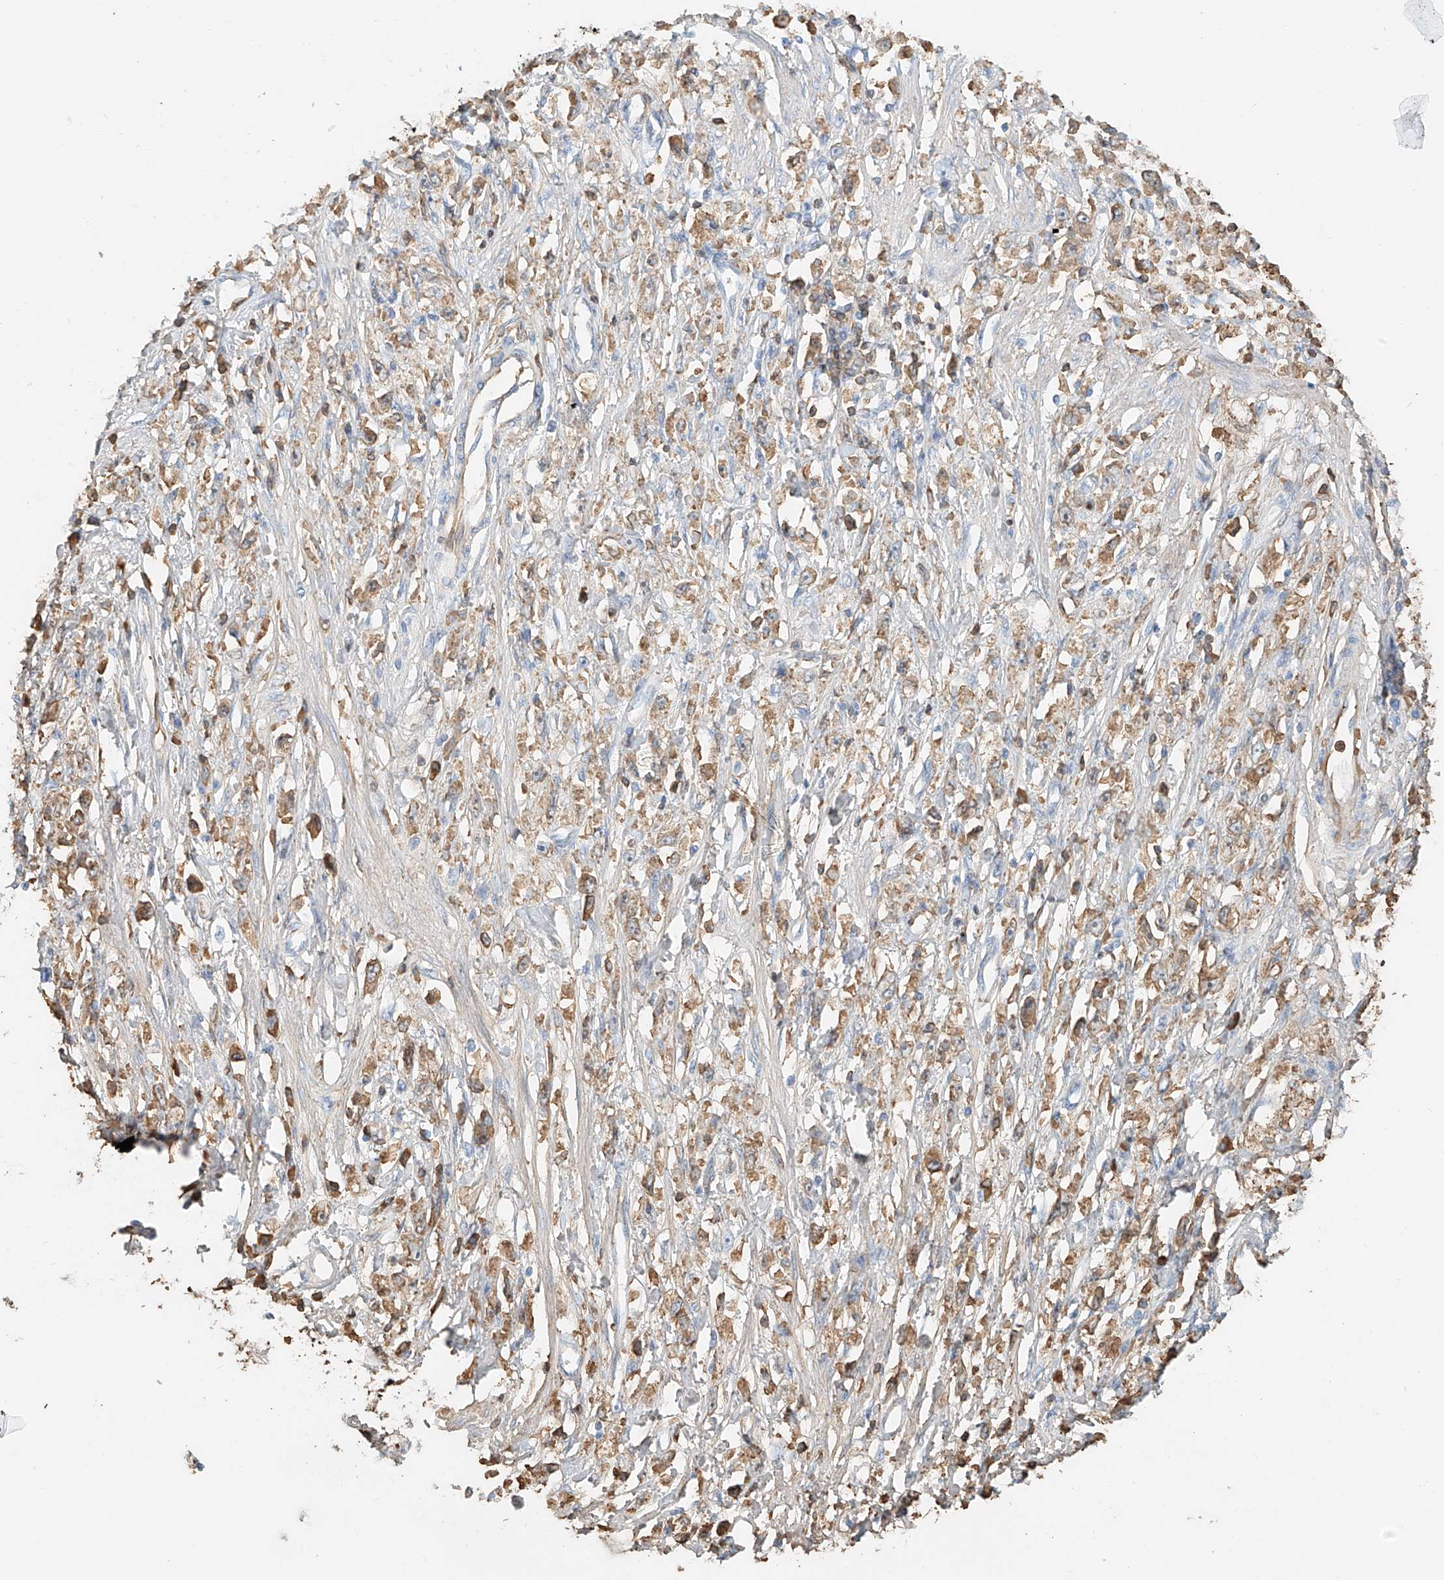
{"staining": {"intensity": "moderate", "quantity": "25%-75%", "location": "cytoplasmic/membranous"}, "tissue": "stomach cancer", "cell_type": "Tumor cells", "image_type": "cancer", "snomed": [{"axis": "morphology", "description": "Adenocarcinoma, NOS"}, {"axis": "topography", "description": "Stomach"}], "caption": "IHC histopathology image of neoplastic tissue: human stomach cancer stained using immunohistochemistry (IHC) exhibits medium levels of moderate protein expression localized specifically in the cytoplasmic/membranous of tumor cells, appearing as a cytoplasmic/membranous brown color.", "gene": "ZFP30", "patient": {"sex": "female", "age": 59}}